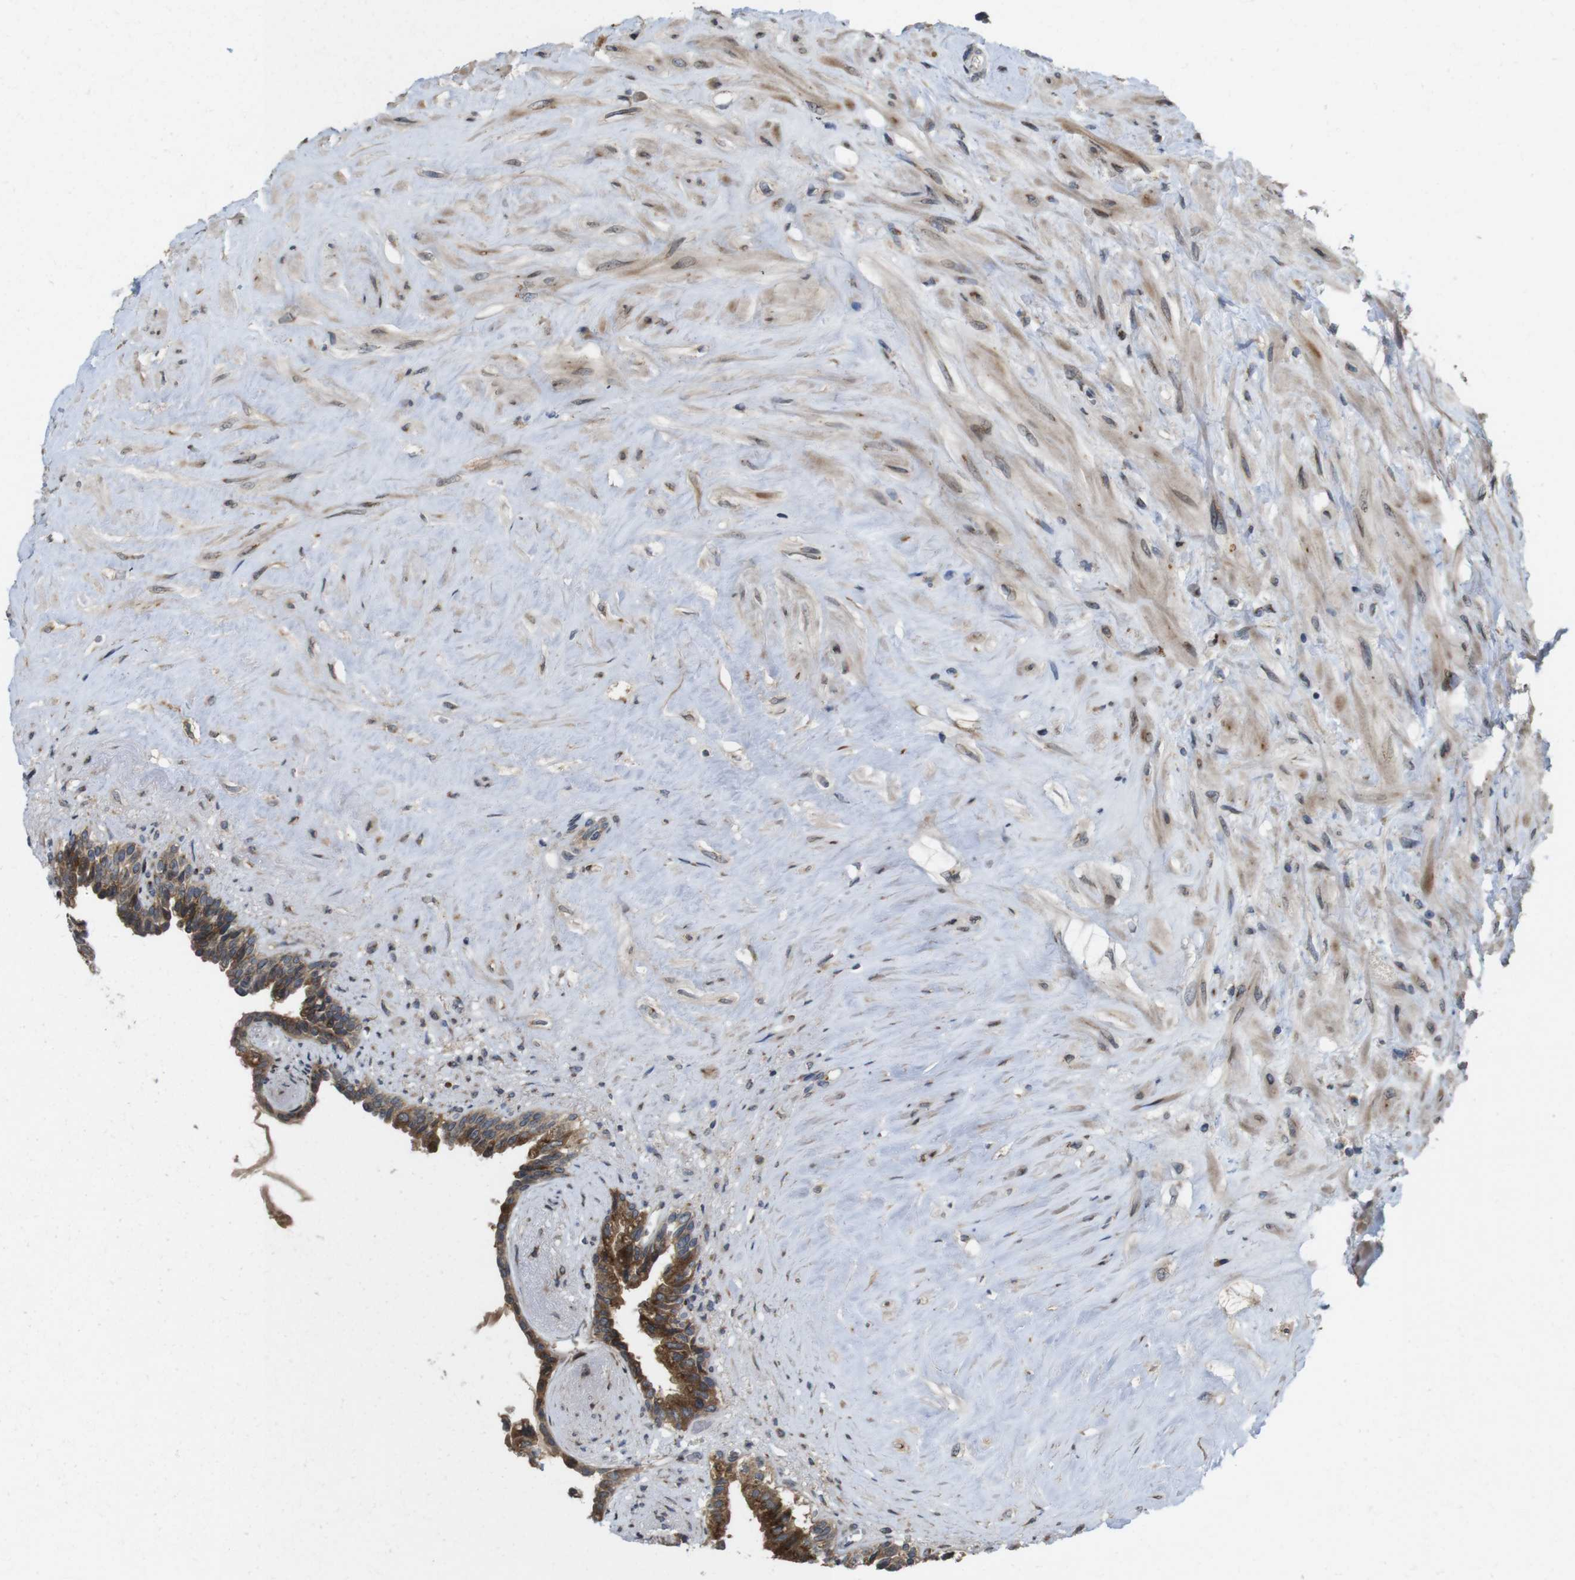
{"staining": {"intensity": "moderate", "quantity": ">75%", "location": "cytoplasmic/membranous"}, "tissue": "seminal vesicle", "cell_type": "Glandular cells", "image_type": "normal", "snomed": [{"axis": "morphology", "description": "Normal tissue, NOS"}, {"axis": "topography", "description": "Seminal veicle"}], "caption": "Immunohistochemical staining of unremarkable seminal vesicle demonstrates >75% levels of moderate cytoplasmic/membranous protein positivity in approximately >75% of glandular cells. (DAB (3,3'-diaminobenzidine) IHC with brightfield microscopy, high magnification).", "gene": "EFCAB14", "patient": {"sex": "male", "age": 63}}